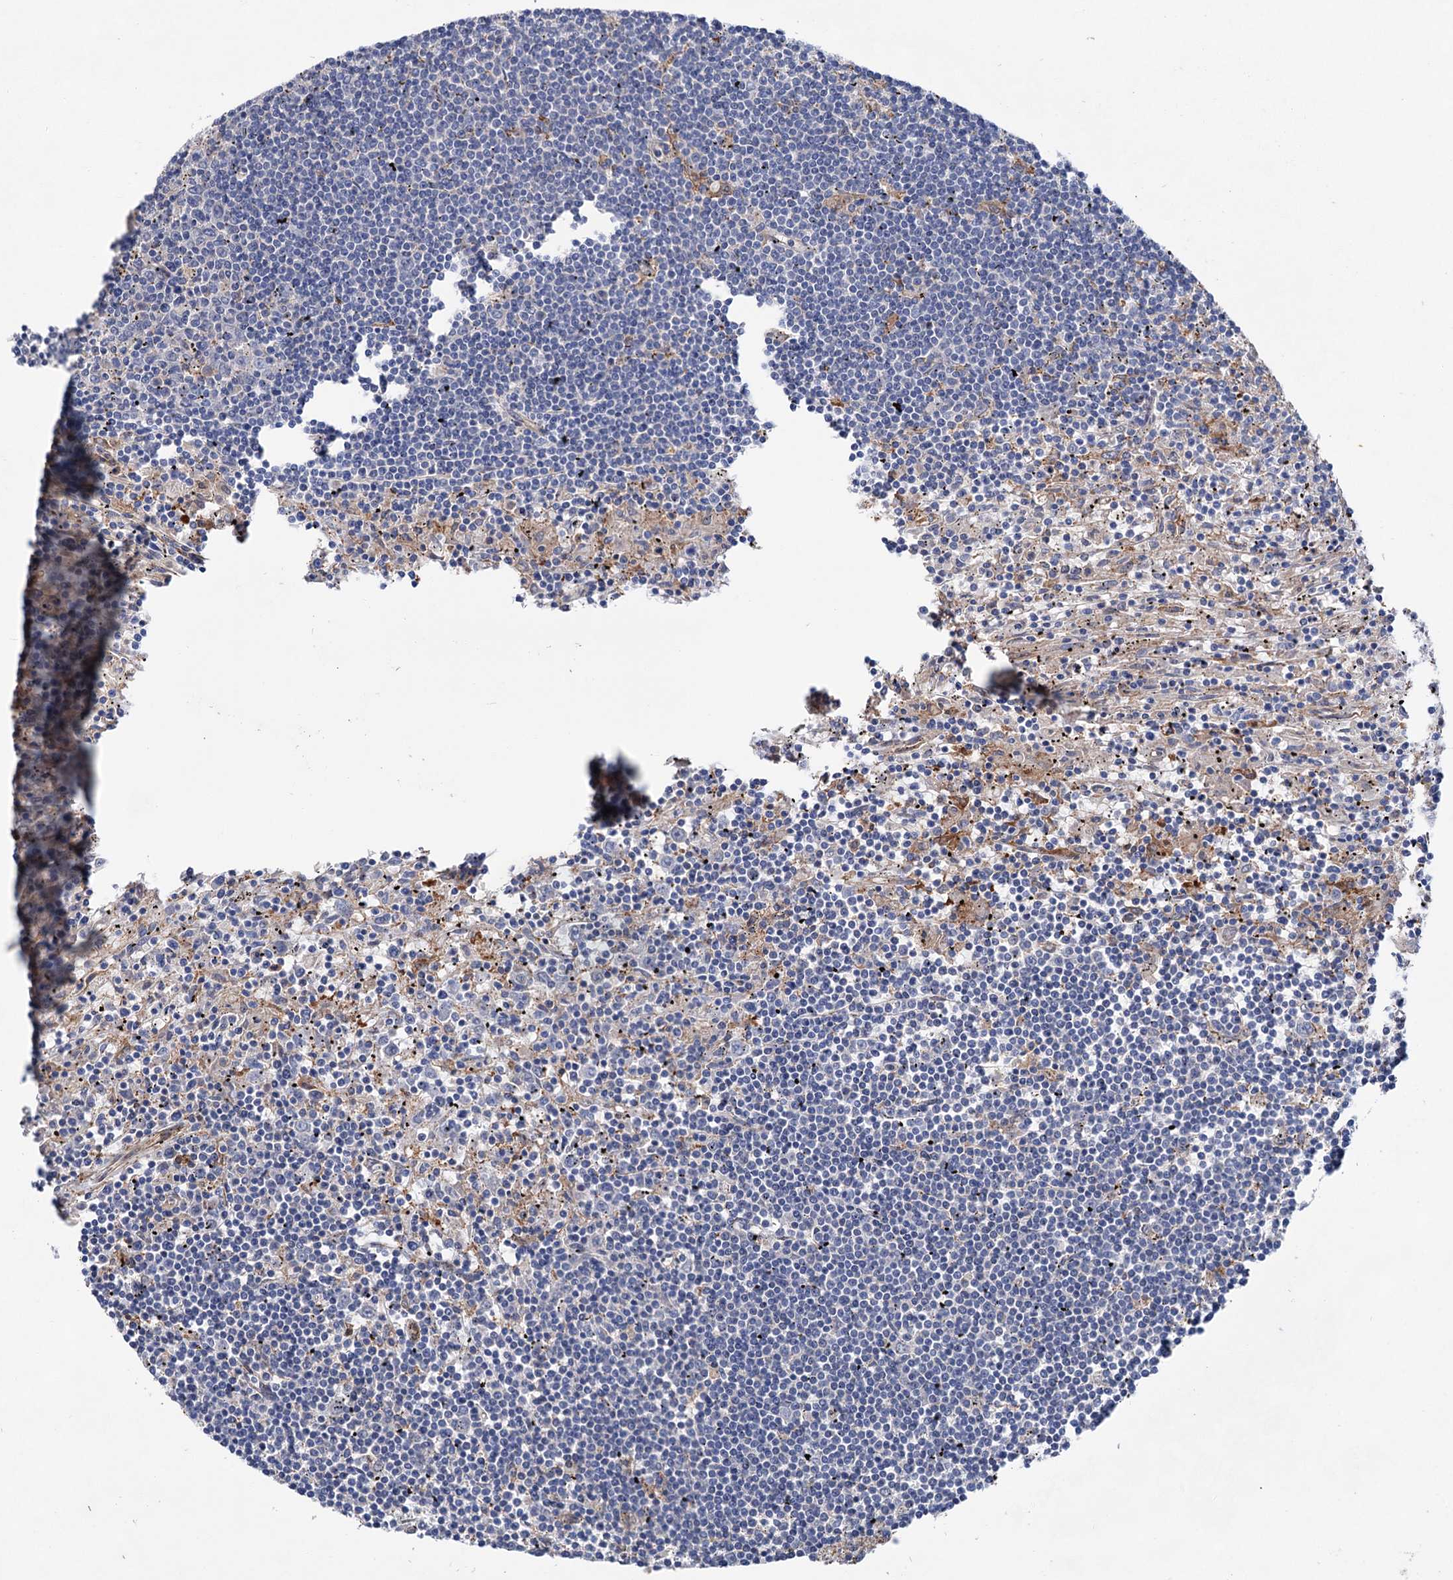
{"staining": {"intensity": "negative", "quantity": "none", "location": "none"}, "tissue": "lymphoma", "cell_type": "Tumor cells", "image_type": "cancer", "snomed": [{"axis": "morphology", "description": "Malignant lymphoma, non-Hodgkin's type, Low grade"}, {"axis": "topography", "description": "Spleen"}], "caption": "A photomicrograph of human low-grade malignant lymphoma, non-Hodgkin's type is negative for staining in tumor cells. (Stains: DAB immunohistochemistry (IHC) with hematoxylin counter stain, Microscopy: brightfield microscopy at high magnification).", "gene": "TMTC3", "patient": {"sex": "male", "age": 76}}